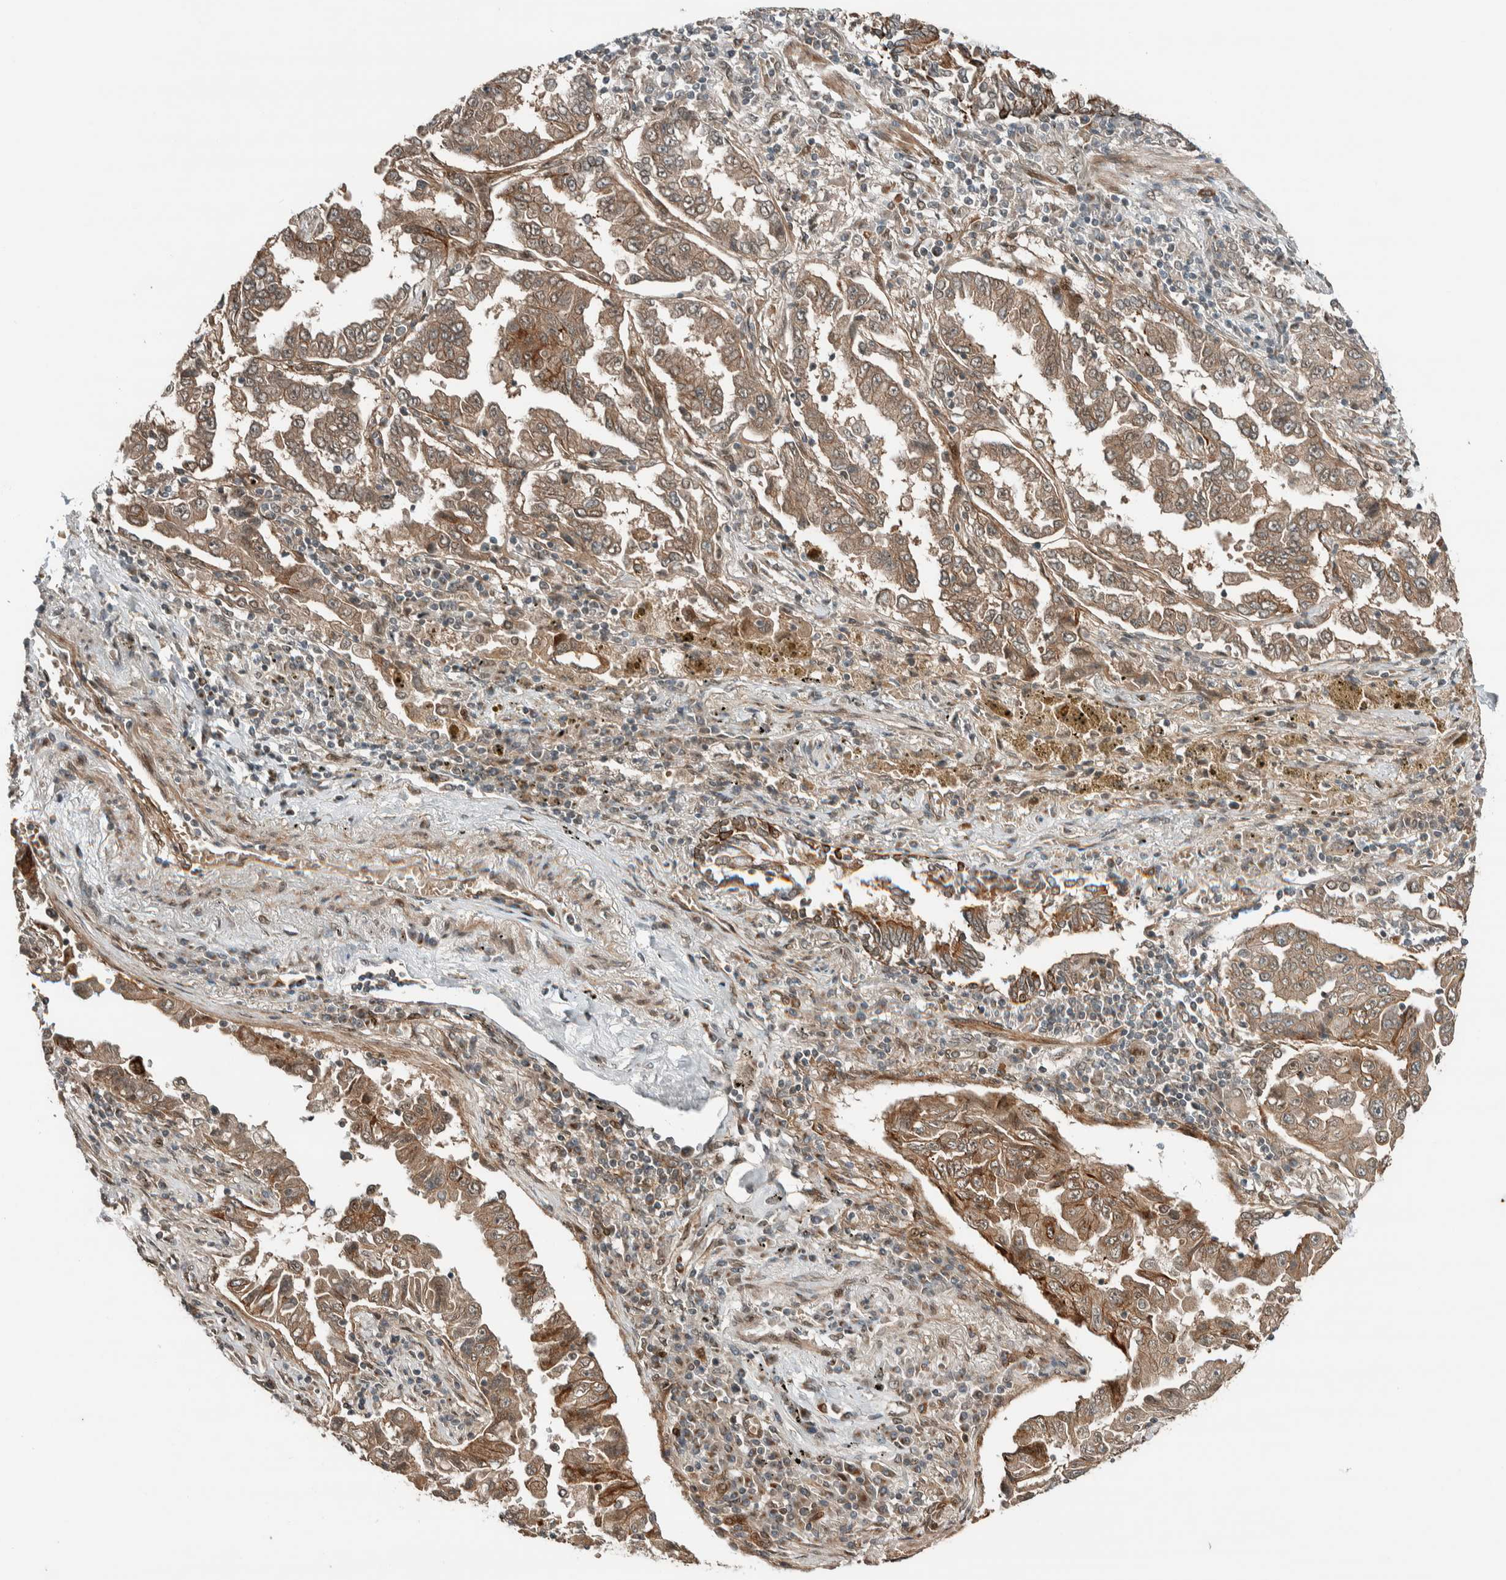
{"staining": {"intensity": "moderate", "quantity": ">75%", "location": "cytoplasmic/membranous"}, "tissue": "lung cancer", "cell_type": "Tumor cells", "image_type": "cancer", "snomed": [{"axis": "morphology", "description": "Adenocarcinoma, NOS"}, {"axis": "topography", "description": "Lung"}], "caption": "Lung cancer (adenocarcinoma) stained with DAB immunohistochemistry (IHC) displays medium levels of moderate cytoplasmic/membranous positivity in about >75% of tumor cells.", "gene": "STXBP4", "patient": {"sex": "female", "age": 51}}